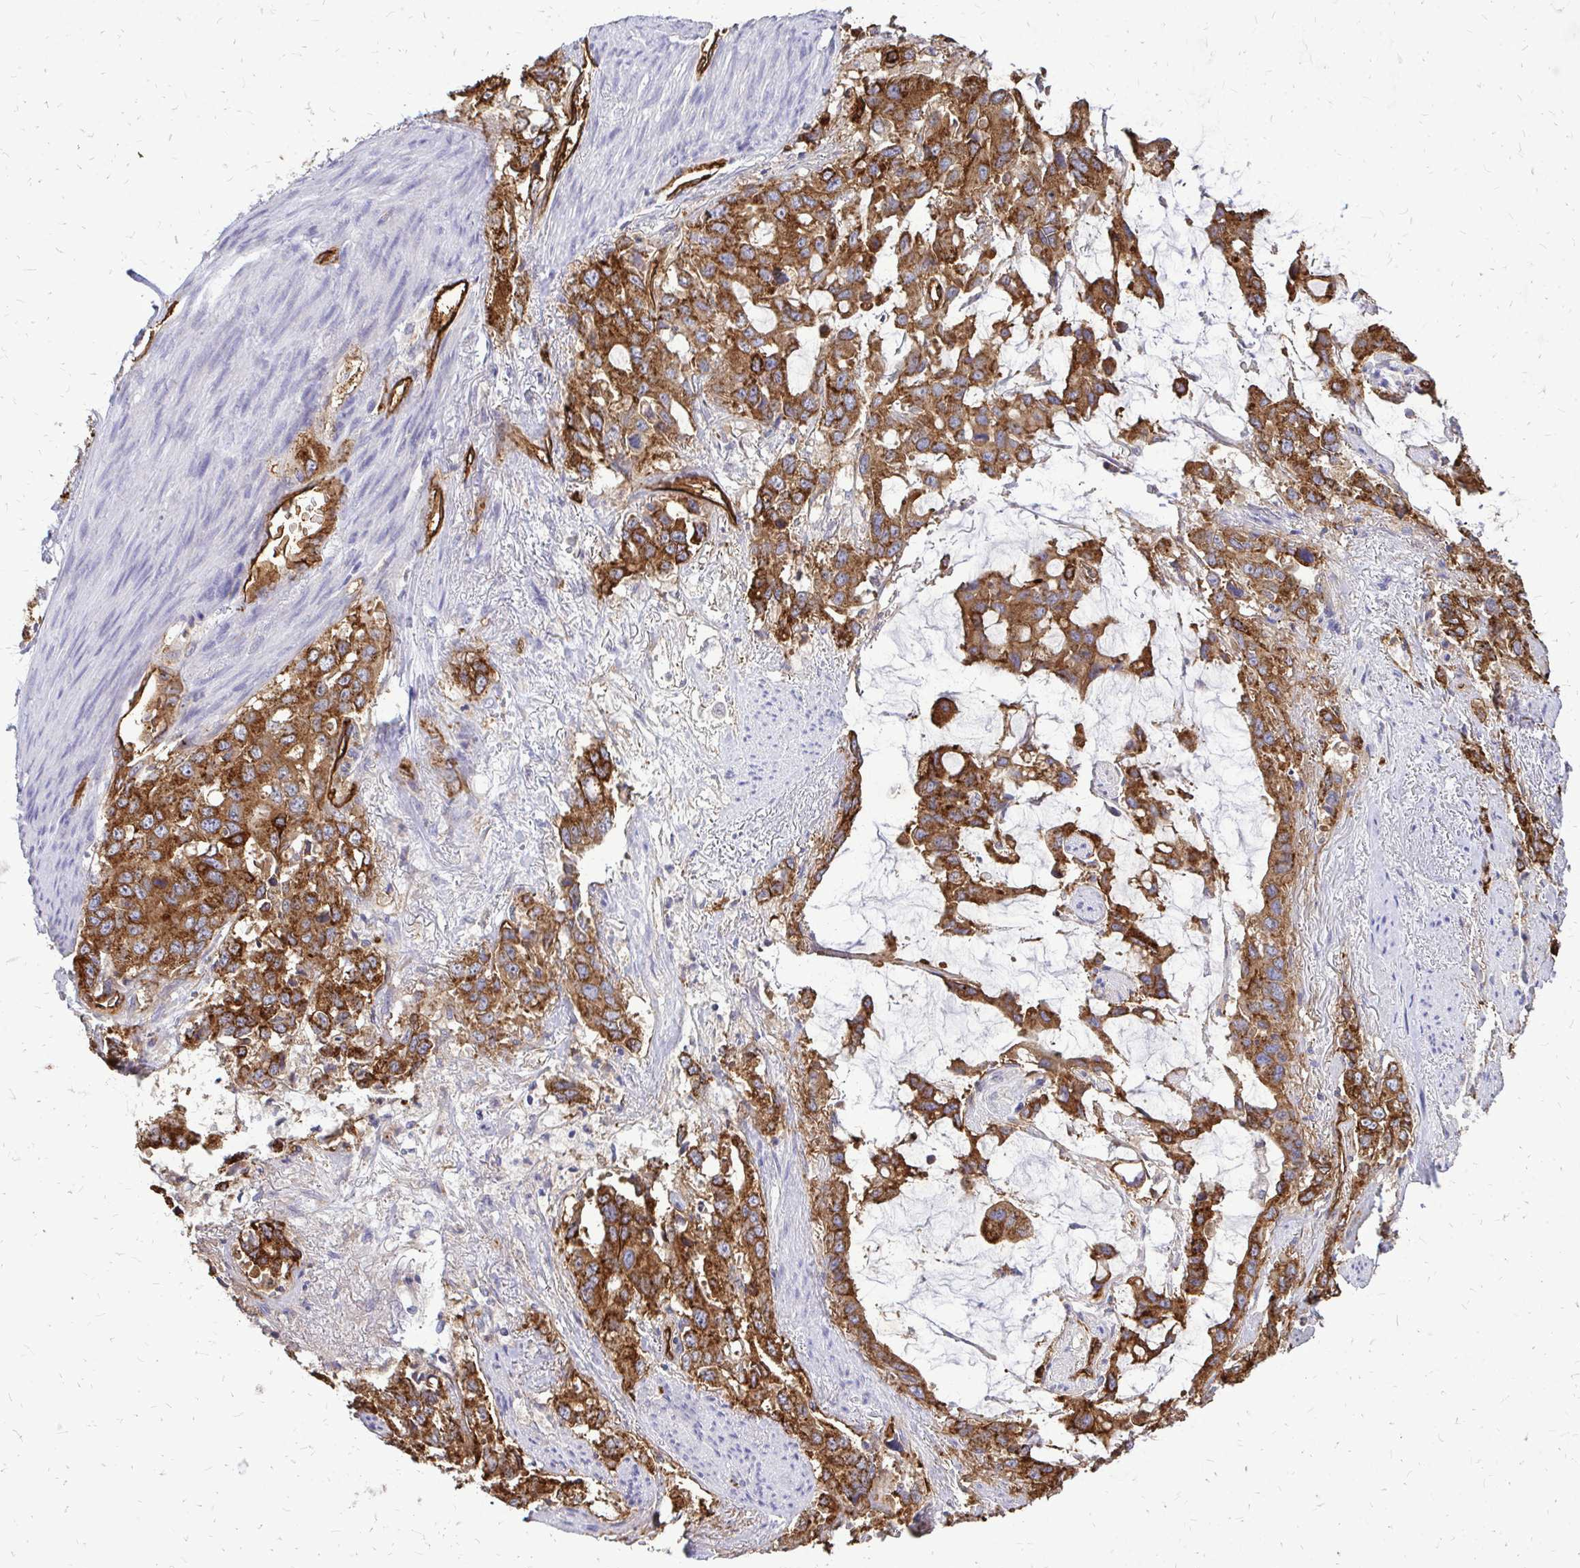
{"staining": {"intensity": "strong", "quantity": ">75%", "location": "cytoplasmic/membranous"}, "tissue": "stomach cancer", "cell_type": "Tumor cells", "image_type": "cancer", "snomed": [{"axis": "morphology", "description": "Adenocarcinoma, NOS"}, {"axis": "topography", "description": "Stomach, upper"}], "caption": "Immunohistochemical staining of stomach adenocarcinoma shows high levels of strong cytoplasmic/membranous positivity in about >75% of tumor cells.", "gene": "MARCKSL1", "patient": {"sex": "male", "age": 85}}